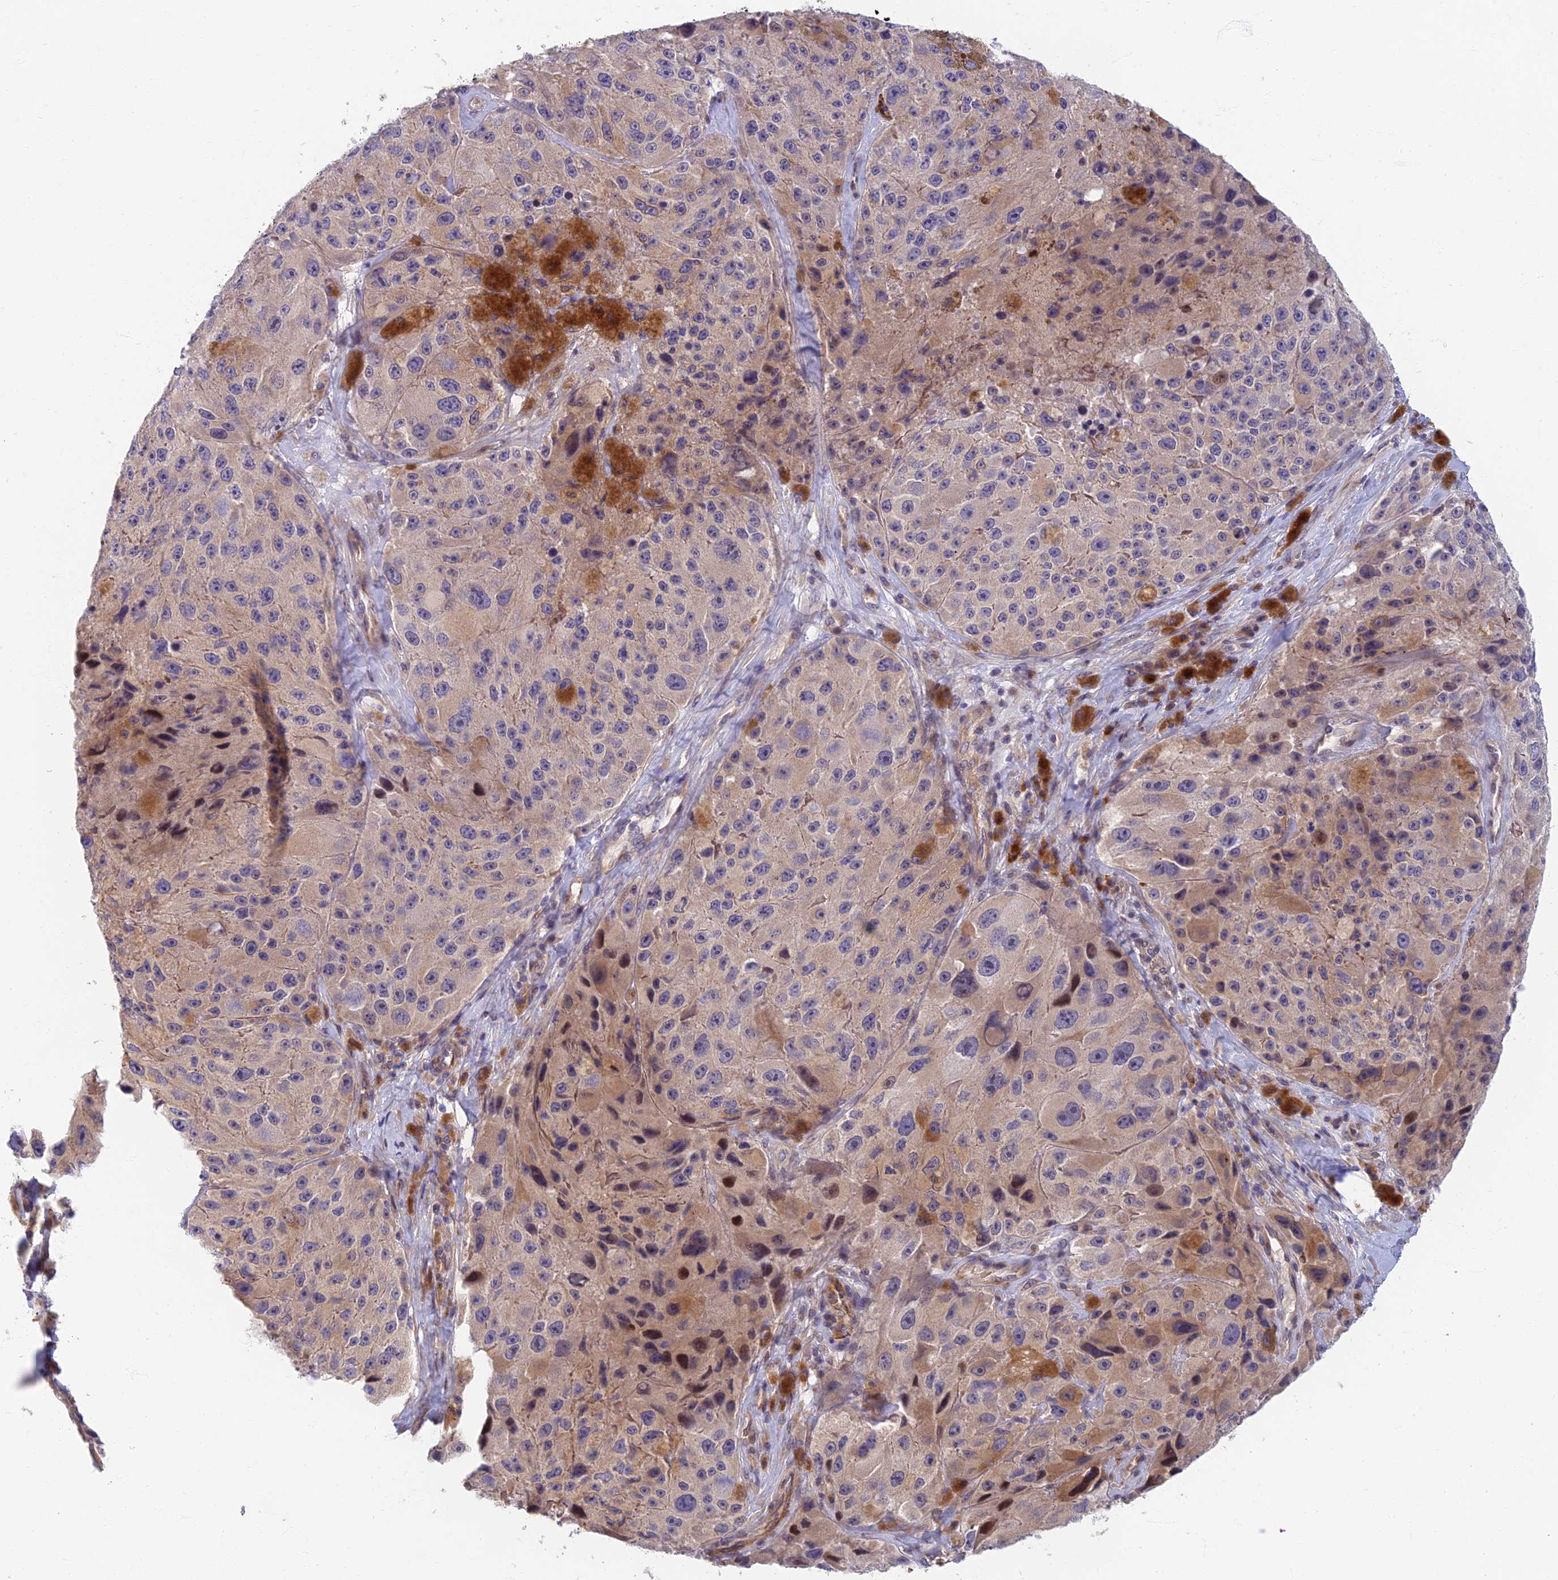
{"staining": {"intensity": "weak", "quantity": "25%-75%", "location": "nuclear"}, "tissue": "melanoma", "cell_type": "Tumor cells", "image_type": "cancer", "snomed": [{"axis": "morphology", "description": "Malignant melanoma, Metastatic site"}, {"axis": "topography", "description": "Lymph node"}], "caption": "An IHC histopathology image of tumor tissue is shown. Protein staining in brown highlights weak nuclear positivity in melanoma within tumor cells.", "gene": "RHBDL2", "patient": {"sex": "male", "age": 62}}